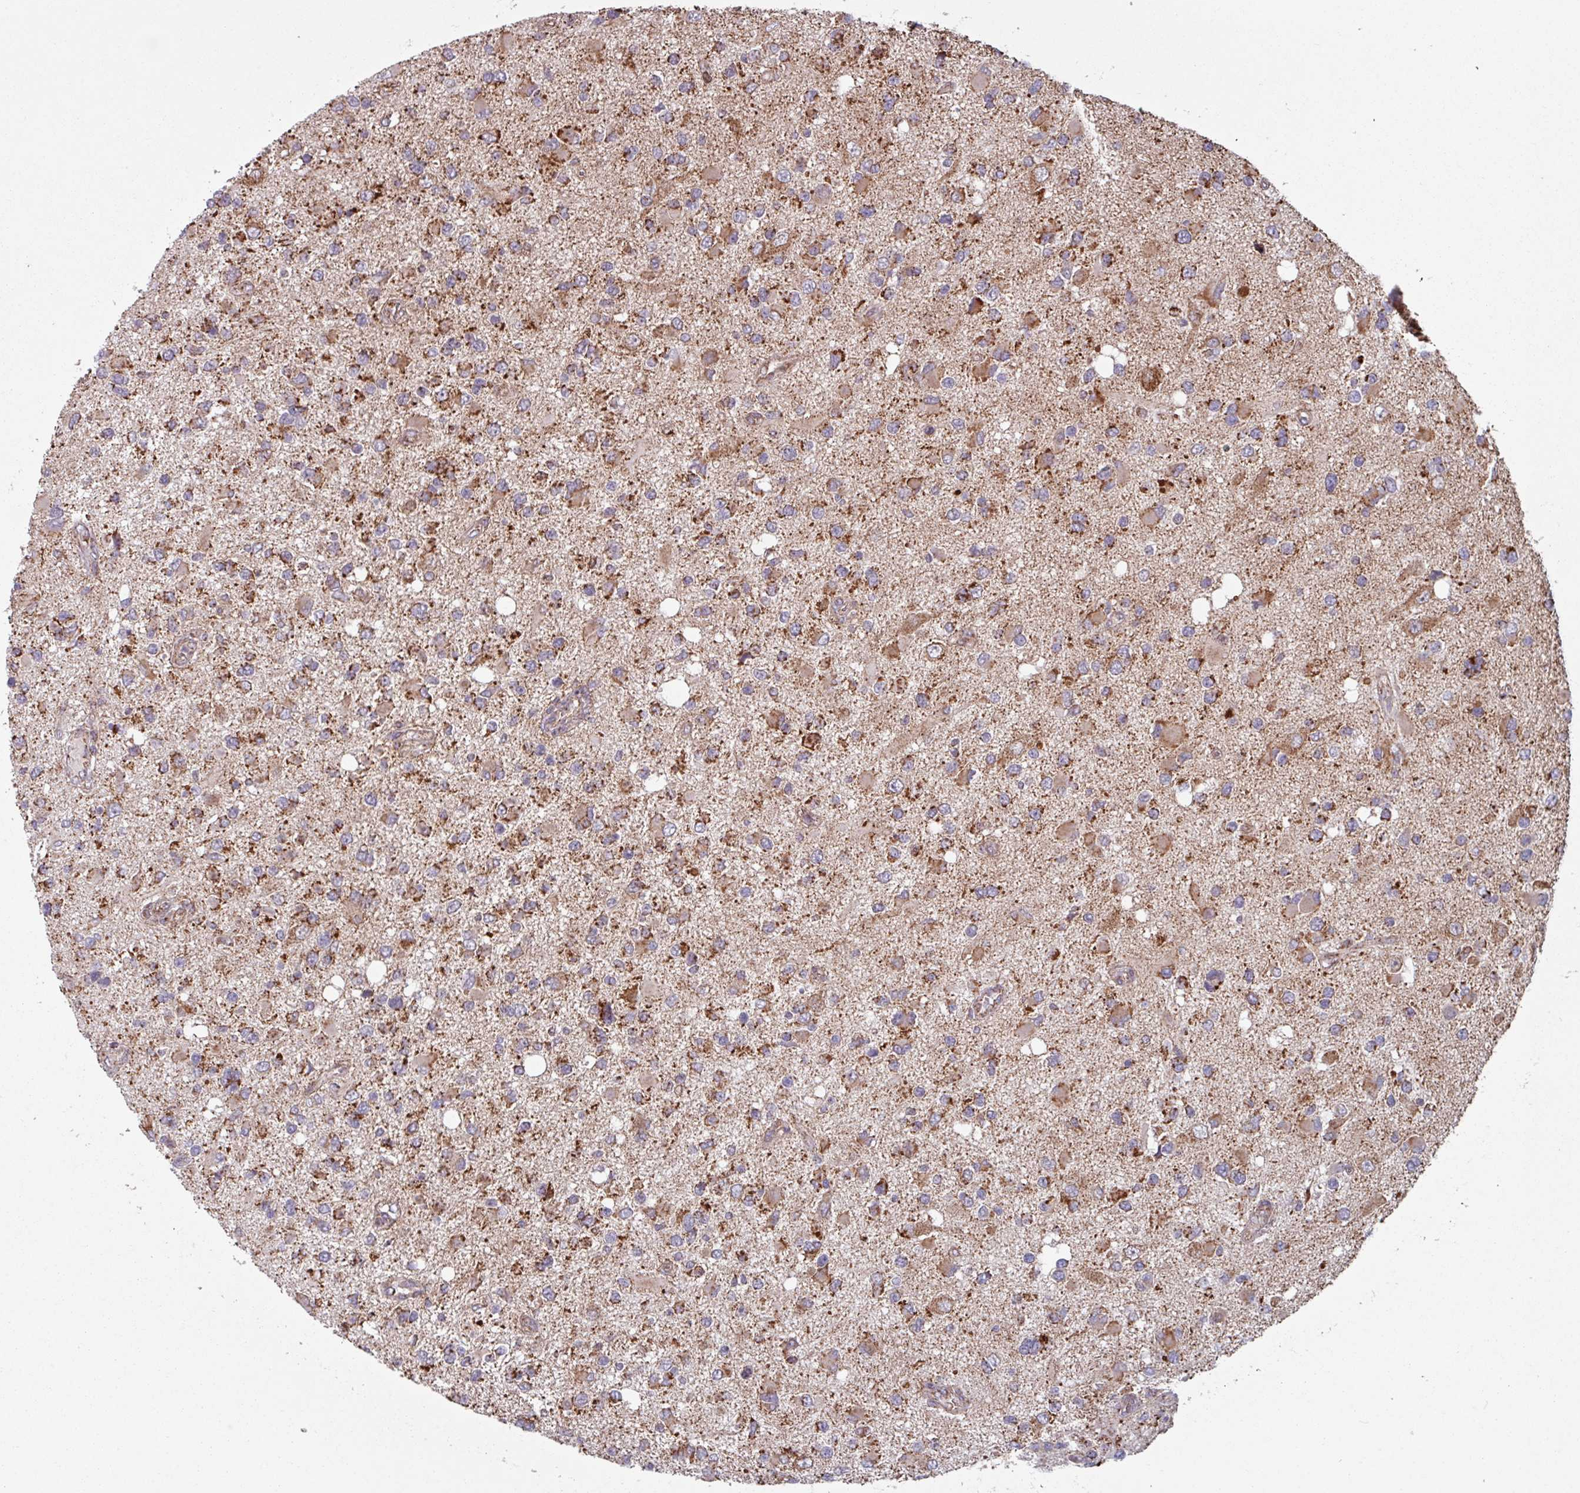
{"staining": {"intensity": "moderate", "quantity": ">75%", "location": "cytoplasmic/membranous"}, "tissue": "glioma", "cell_type": "Tumor cells", "image_type": "cancer", "snomed": [{"axis": "morphology", "description": "Glioma, malignant, High grade"}, {"axis": "topography", "description": "Brain"}], "caption": "A high-resolution photomicrograph shows immunohistochemistry (IHC) staining of high-grade glioma (malignant), which reveals moderate cytoplasmic/membranous staining in about >75% of tumor cells. (DAB IHC, brown staining for protein, blue staining for nuclei).", "gene": "COX7C", "patient": {"sex": "male", "age": 53}}